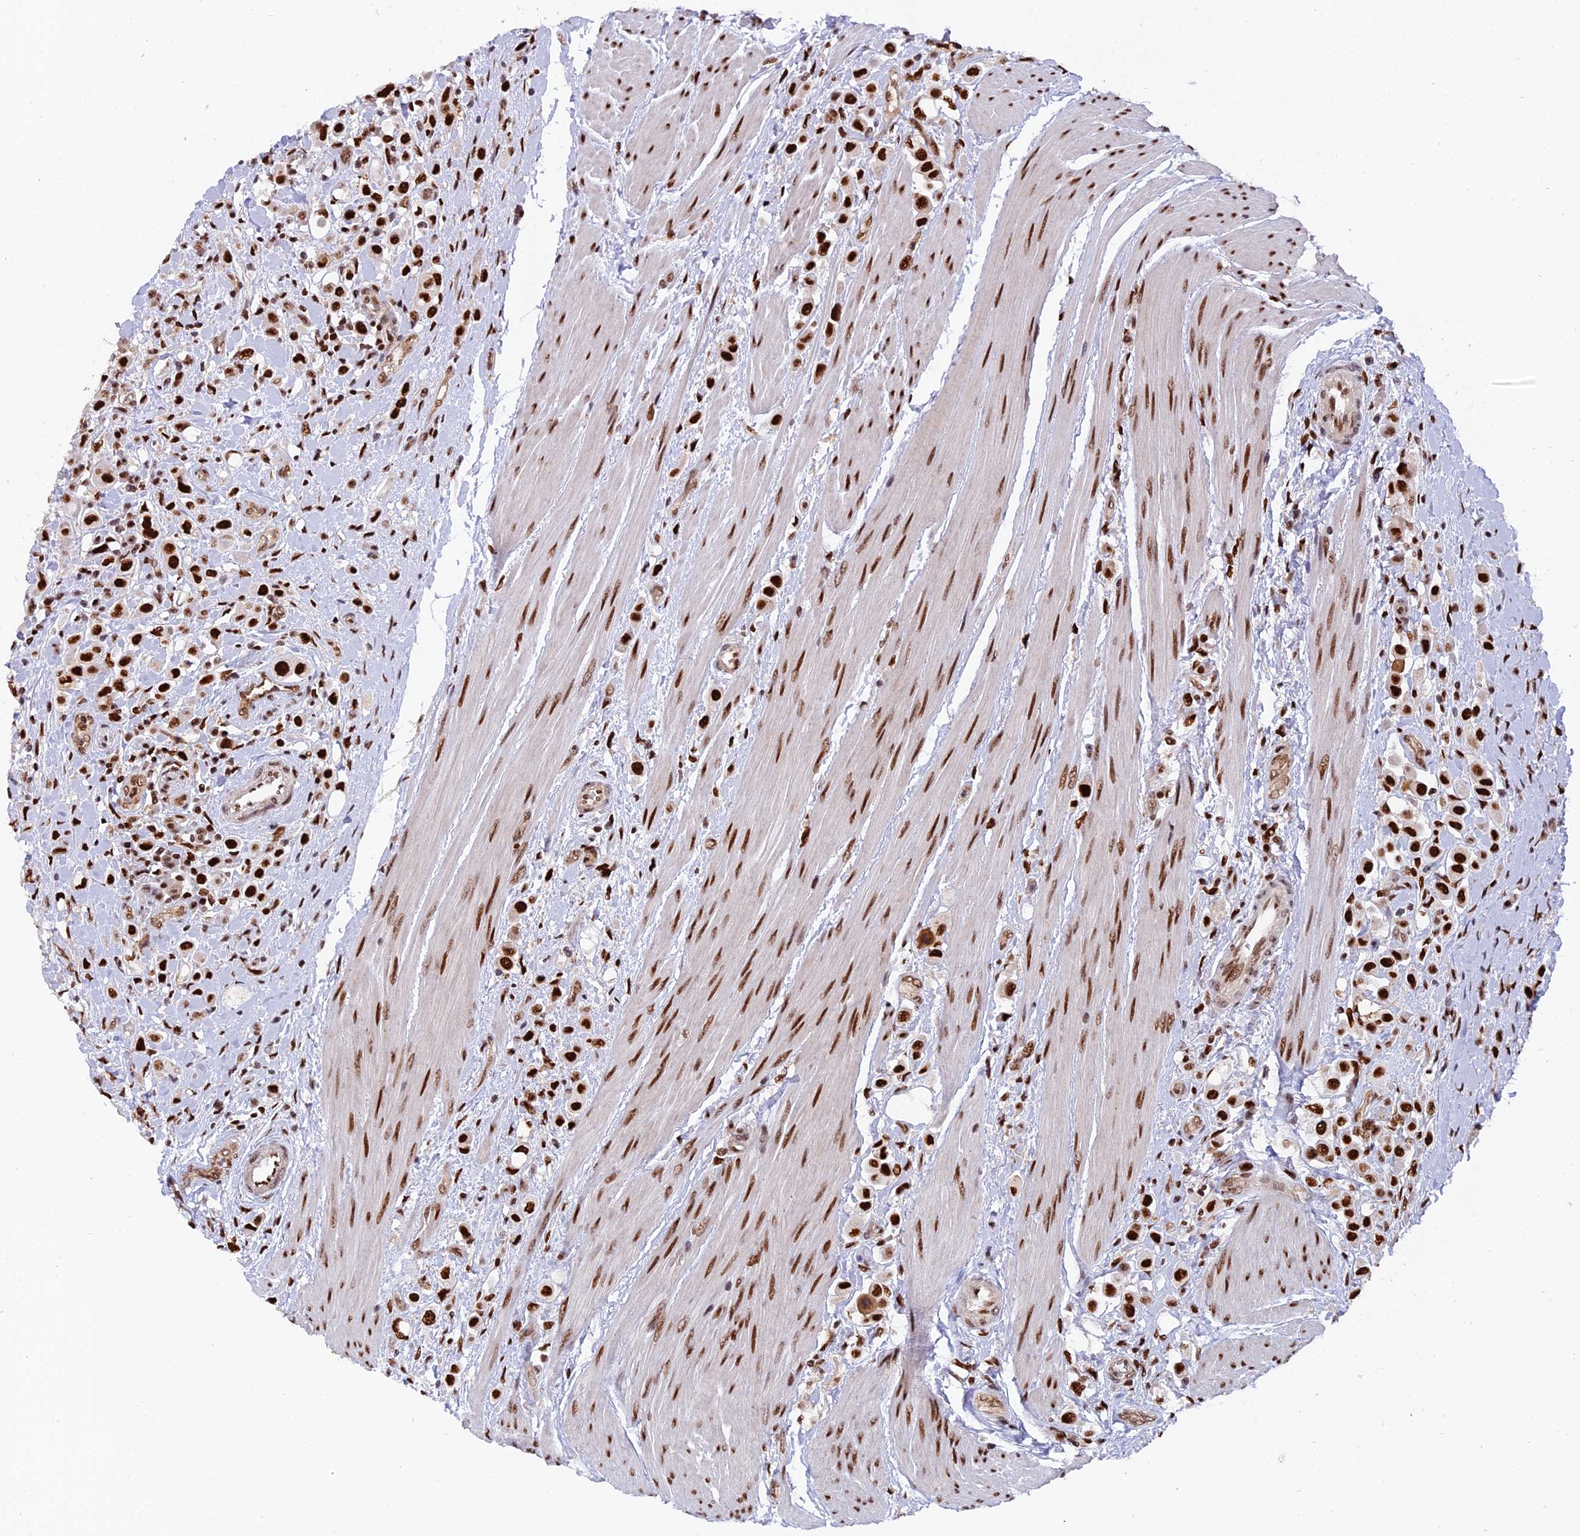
{"staining": {"intensity": "strong", "quantity": ">75%", "location": "nuclear"}, "tissue": "urothelial cancer", "cell_type": "Tumor cells", "image_type": "cancer", "snomed": [{"axis": "morphology", "description": "Urothelial carcinoma, High grade"}, {"axis": "topography", "description": "Urinary bladder"}], "caption": "Strong nuclear protein positivity is present in about >75% of tumor cells in urothelial carcinoma (high-grade).", "gene": "RAMAC", "patient": {"sex": "male", "age": 50}}